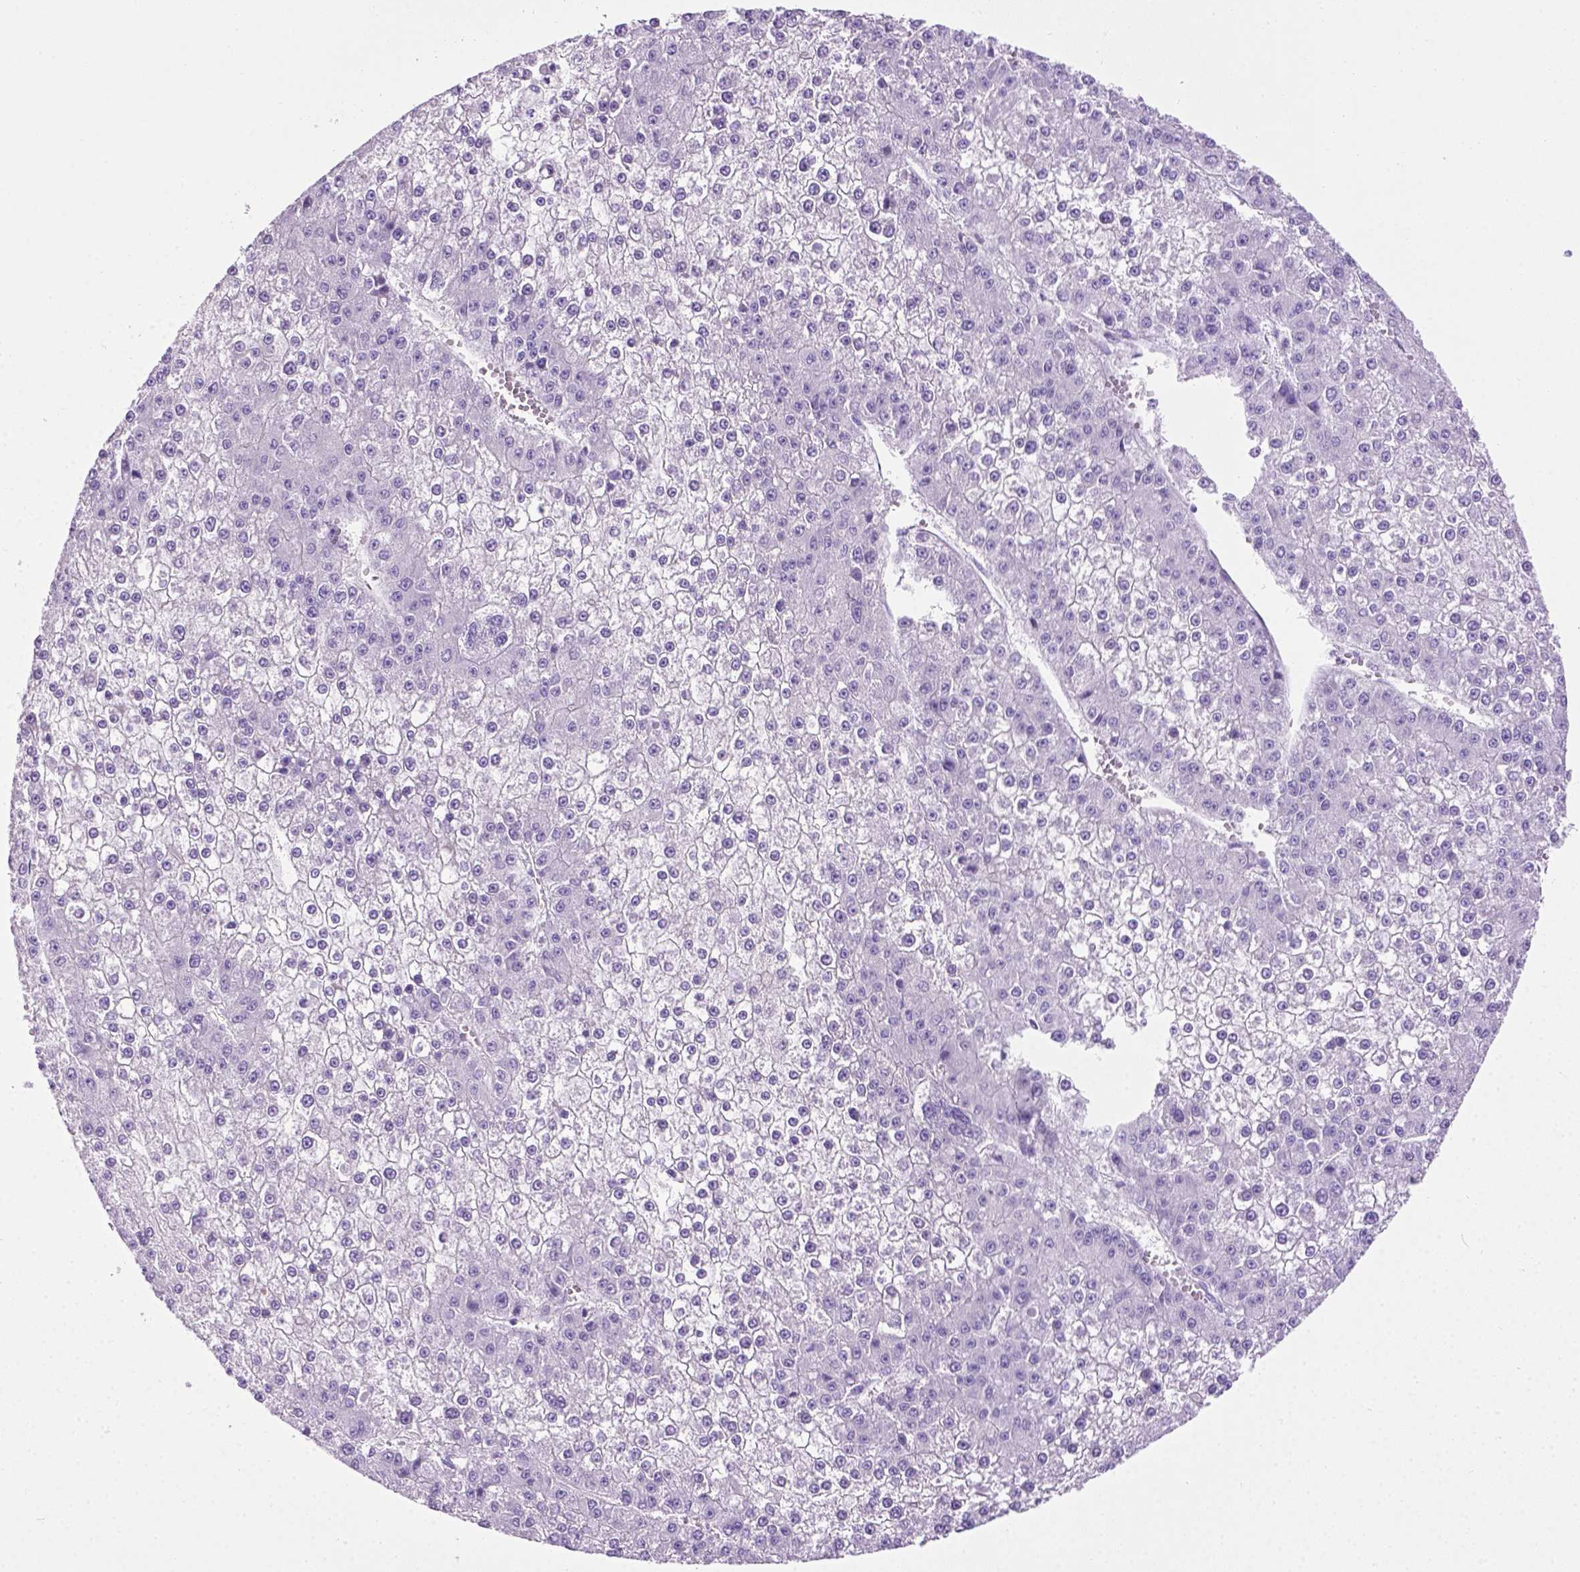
{"staining": {"intensity": "negative", "quantity": "none", "location": "none"}, "tissue": "liver cancer", "cell_type": "Tumor cells", "image_type": "cancer", "snomed": [{"axis": "morphology", "description": "Carcinoma, Hepatocellular, NOS"}, {"axis": "topography", "description": "Liver"}], "caption": "A high-resolution micrograph shows immunohistochemistry (IHC) staining of hepatocellular carcinoma (liver), which shows no significant staining in tumor cells.", "gene": "LELP1", "patient": {"sex": "female", "age": 73}}